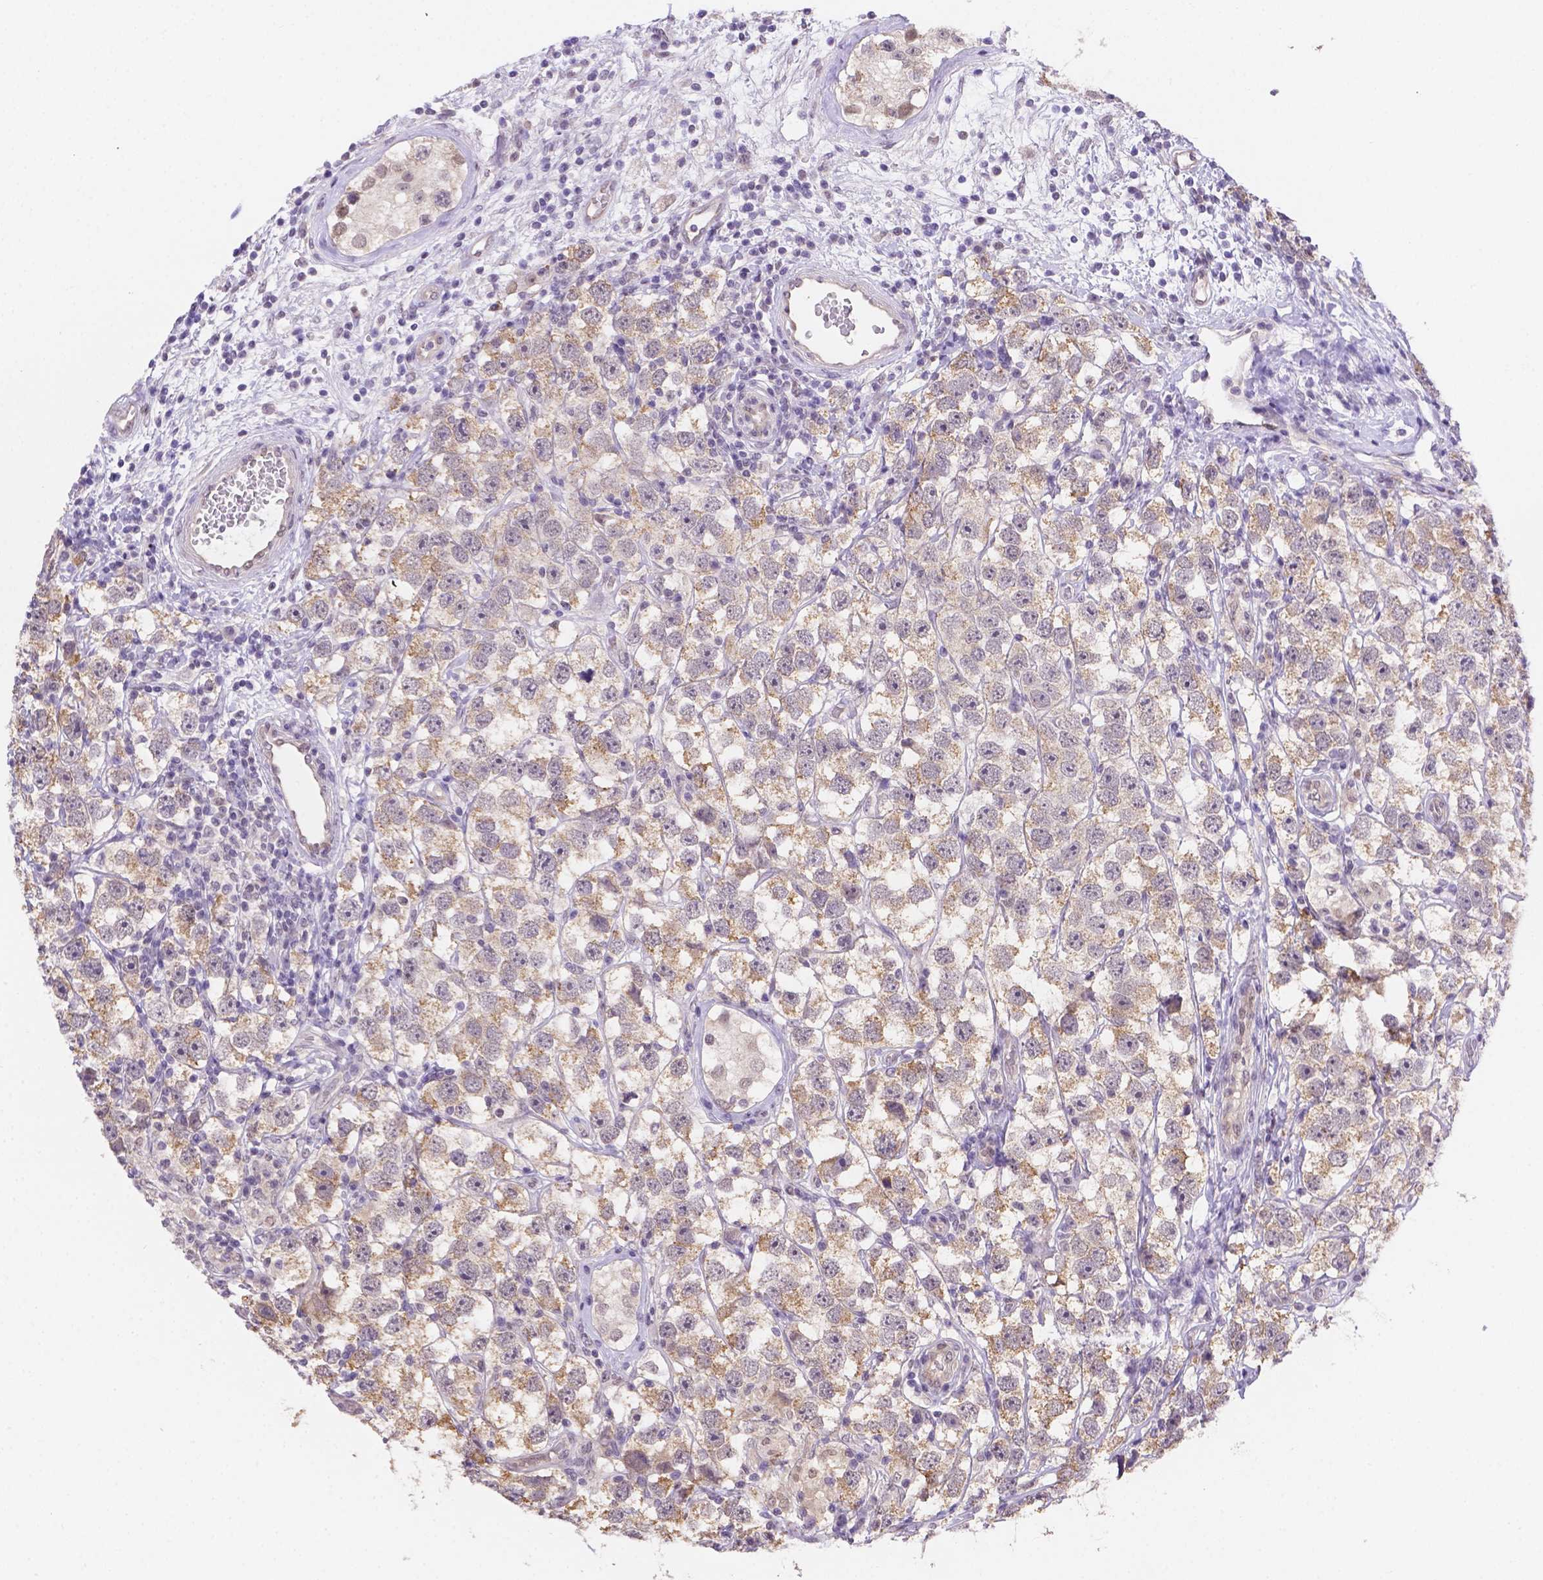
{"staining": {"intensity": "weak", "quantity": "25%-75%", "location": "cytoplasmic/membranous"}, "tissue": "testis cancer", "cell_type": "Tumor cells", "image_type": "cancer", "snomed": [{"axis": "morphology", "description": "Seminoma, NOS"}, {"axis": "topography", "description": "Testis"}], "caption": "The histopathology image reveals a brown stain indicating the presence of a protein in the cytoplasmic/membranous of tumor cells in testis cancer.", "gene": "NXPE2", "patient": {"sex": "male", "age": 26}}